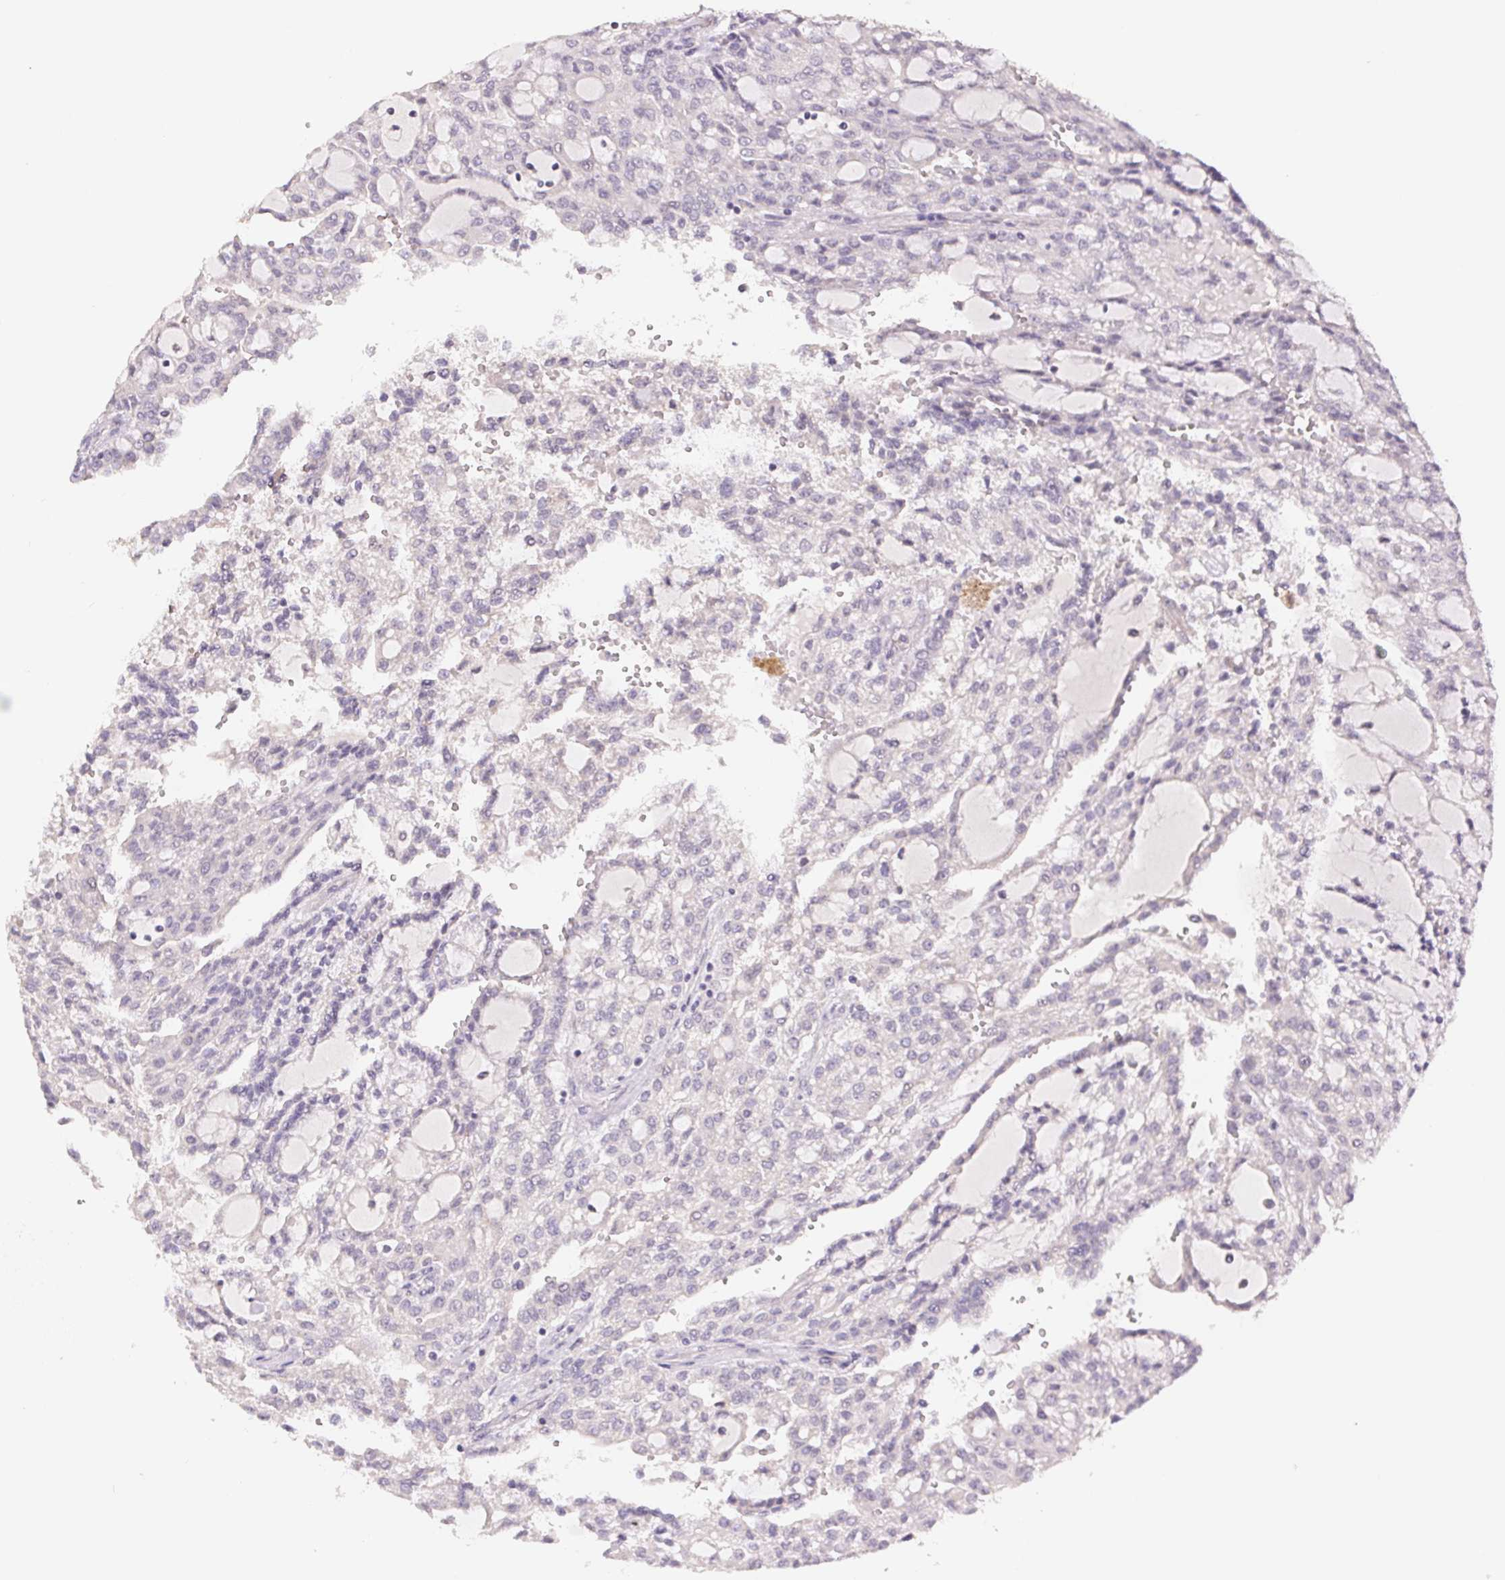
{"staining": {"intensity": "negative", "quantity": "none", "location": "none"}, "tissue": "renal cancer", "cell_type": "Tumor cells", "image_type": "cancer", "snomed": [{"axis": "morphology", "description": "Adenocarcinoma, NOS"}, {"axis": "topography", "description": "Kidney"}], "caption": "This is an immunohistochemistry image of adenocarcinoma (renal). There is no staining in tumor cells.", "gene": "KIFC1", "patient": {"sex": "male", "age": 63}}